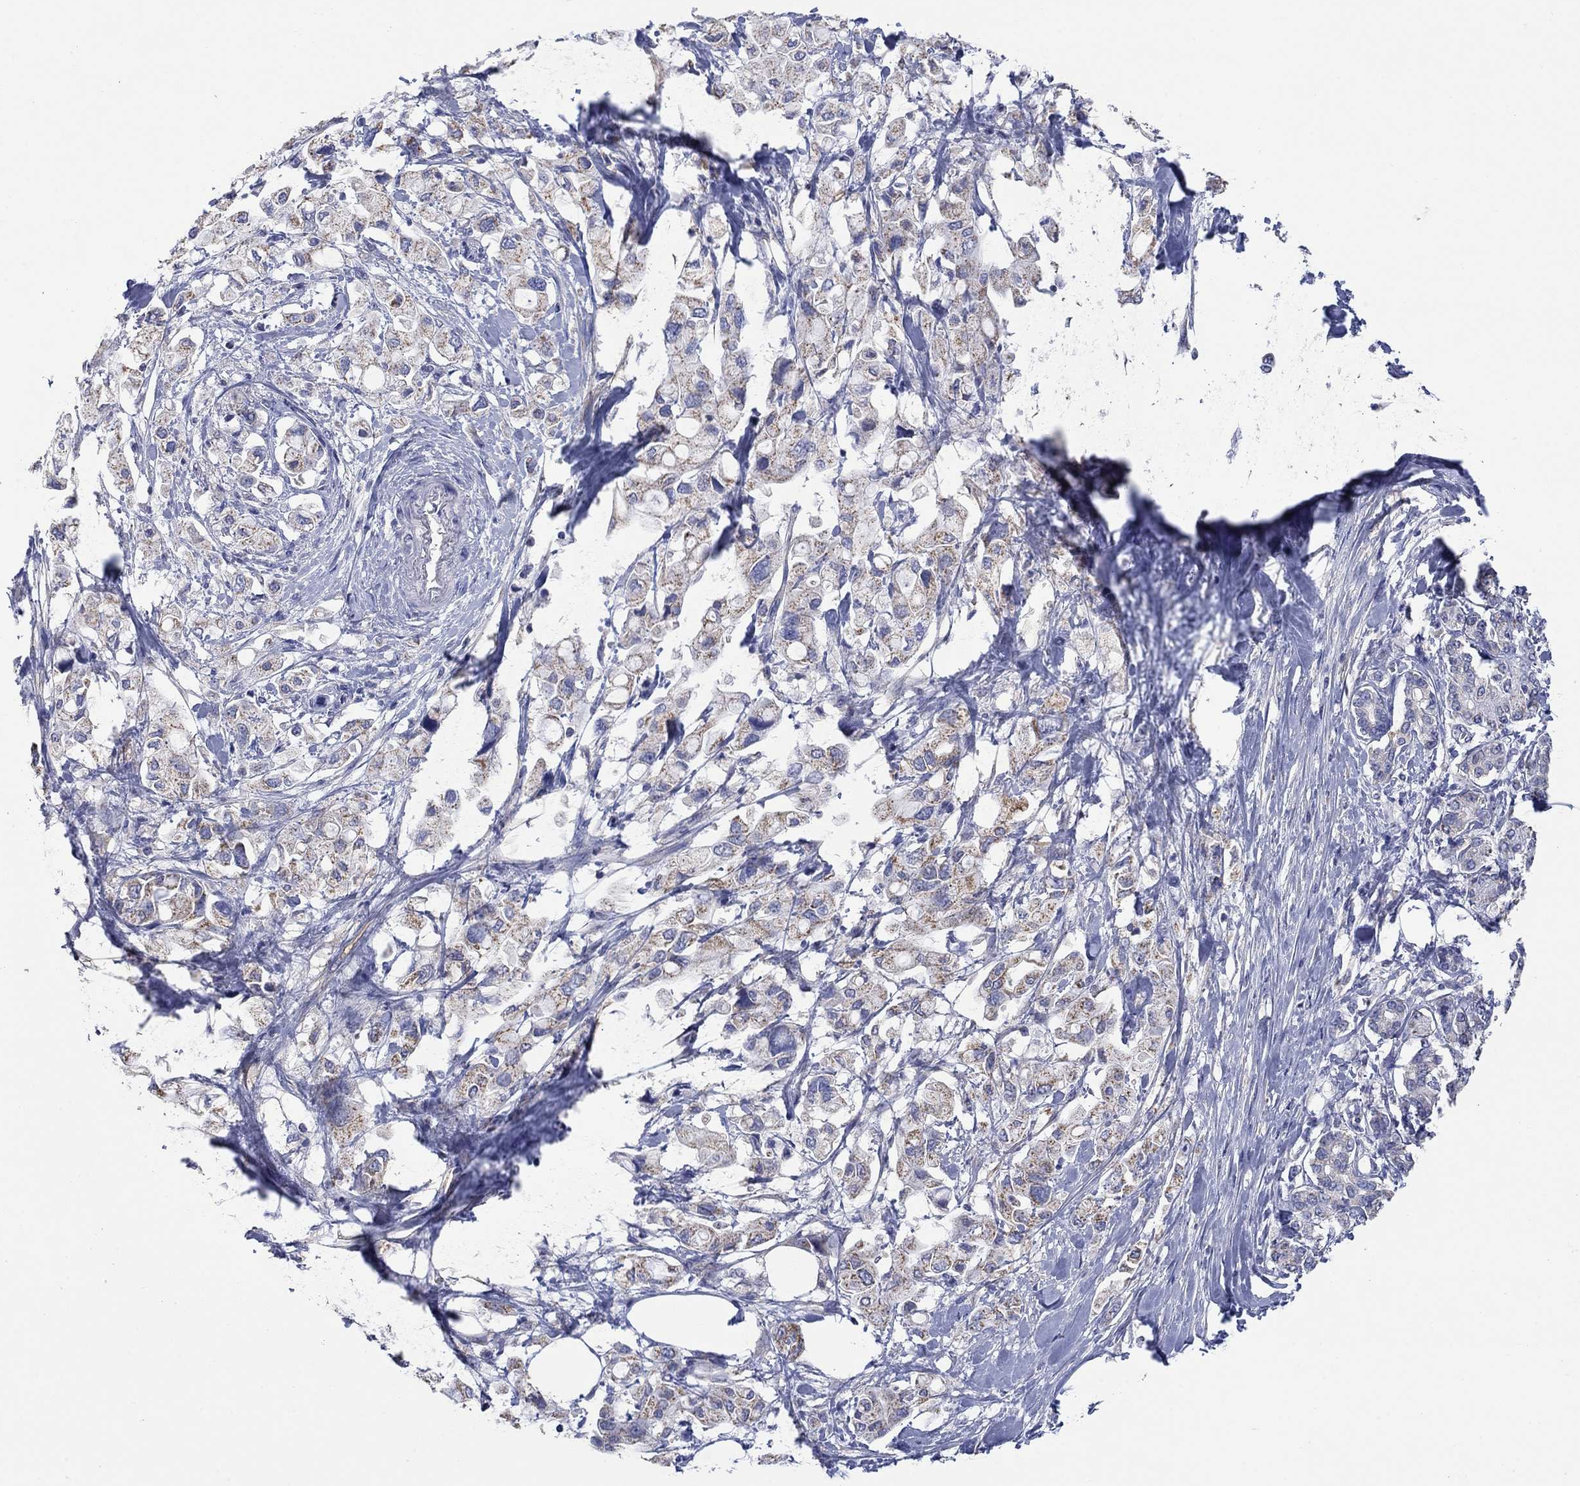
{"staining": {"intensity": "moderate", "quantity": ">75%", "location": "cytoplasmic/membranous"}, "tissue": "pancreatic cancer", "cell_type": "Tumor cells", "image_type": "cancer", "snomed": [{"axis": "morphology", "description": "Adenocarcinoma, NOS"}, {"axis": "topography", "description": "Pancreas"}], "caption": "Immunohistochemical staining of human pancreatic adenocarcinoma demonstrates medium levels of moderate cytoplasmic/membranous protein staining in about >75% of tumor cells.", "gene": "CLVS1", "patient": {"sex": "female", "age": 56}}